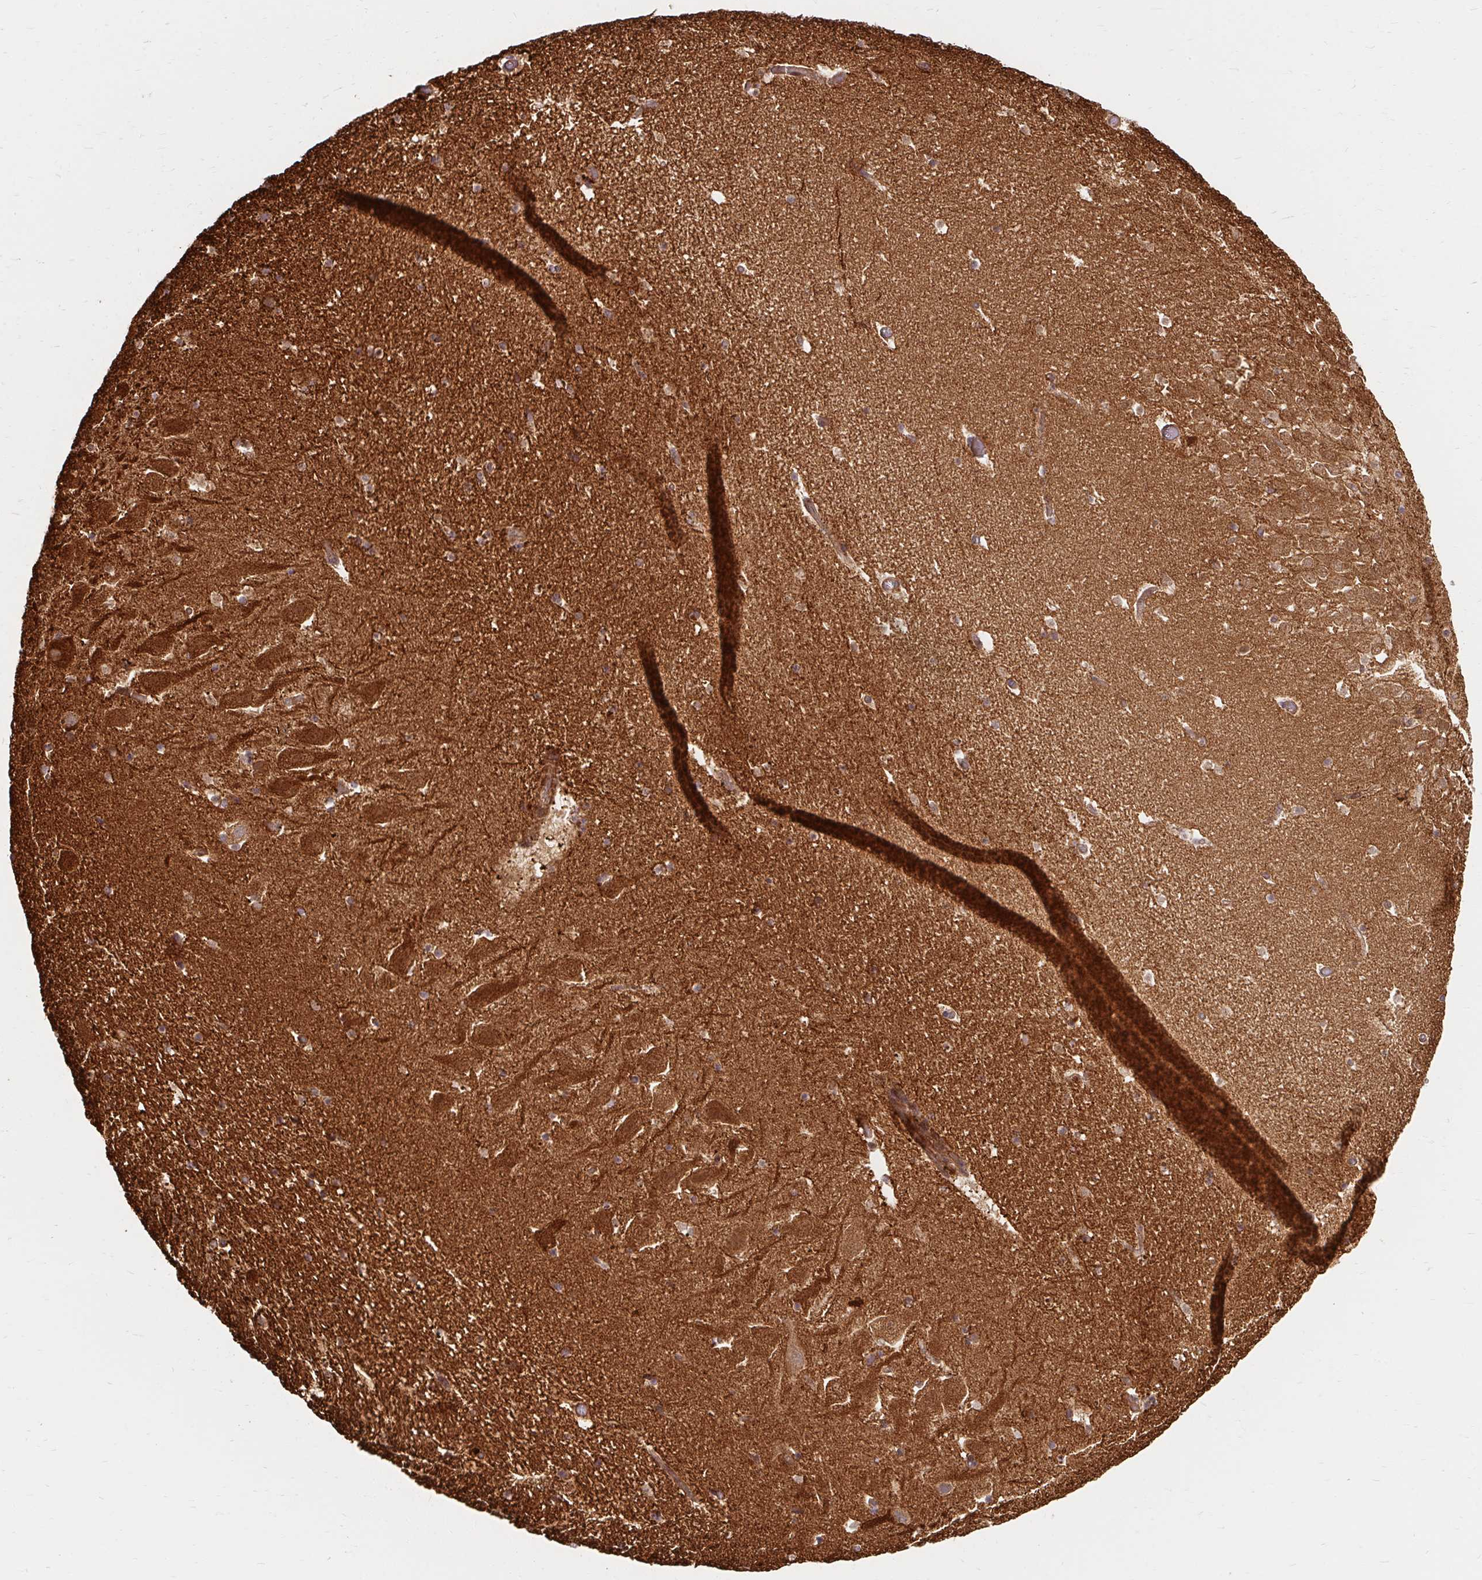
{"staining": {"intensity": "moderate", "quantity": ">75%", "location": "cytoplasmic/membranous"}, "tissue": "hippocampus", "cell_type": "Glial cells", "image_type": "normal", "snomed": [{"axis": "morphology", "description": "Normal tissue, NOS"}, {"axis": "topography", "description": "Hippocampus"}], "caption": "Immunohistochemistry staining of normal hippocampus, which reveals medium levels of moderate cytoplasmic/membranous expression in approximately >75% of glial cells indicating moderate cytoplasmic/membranous protein staining. The staining was performed using DAB (3,3'-diaminobenzidine) (brown) for protein detection and nuclei were counterstained in hematoxylin (blue).", "gene": "BTF3", "patient": {"sex": "female", "age": 42}}